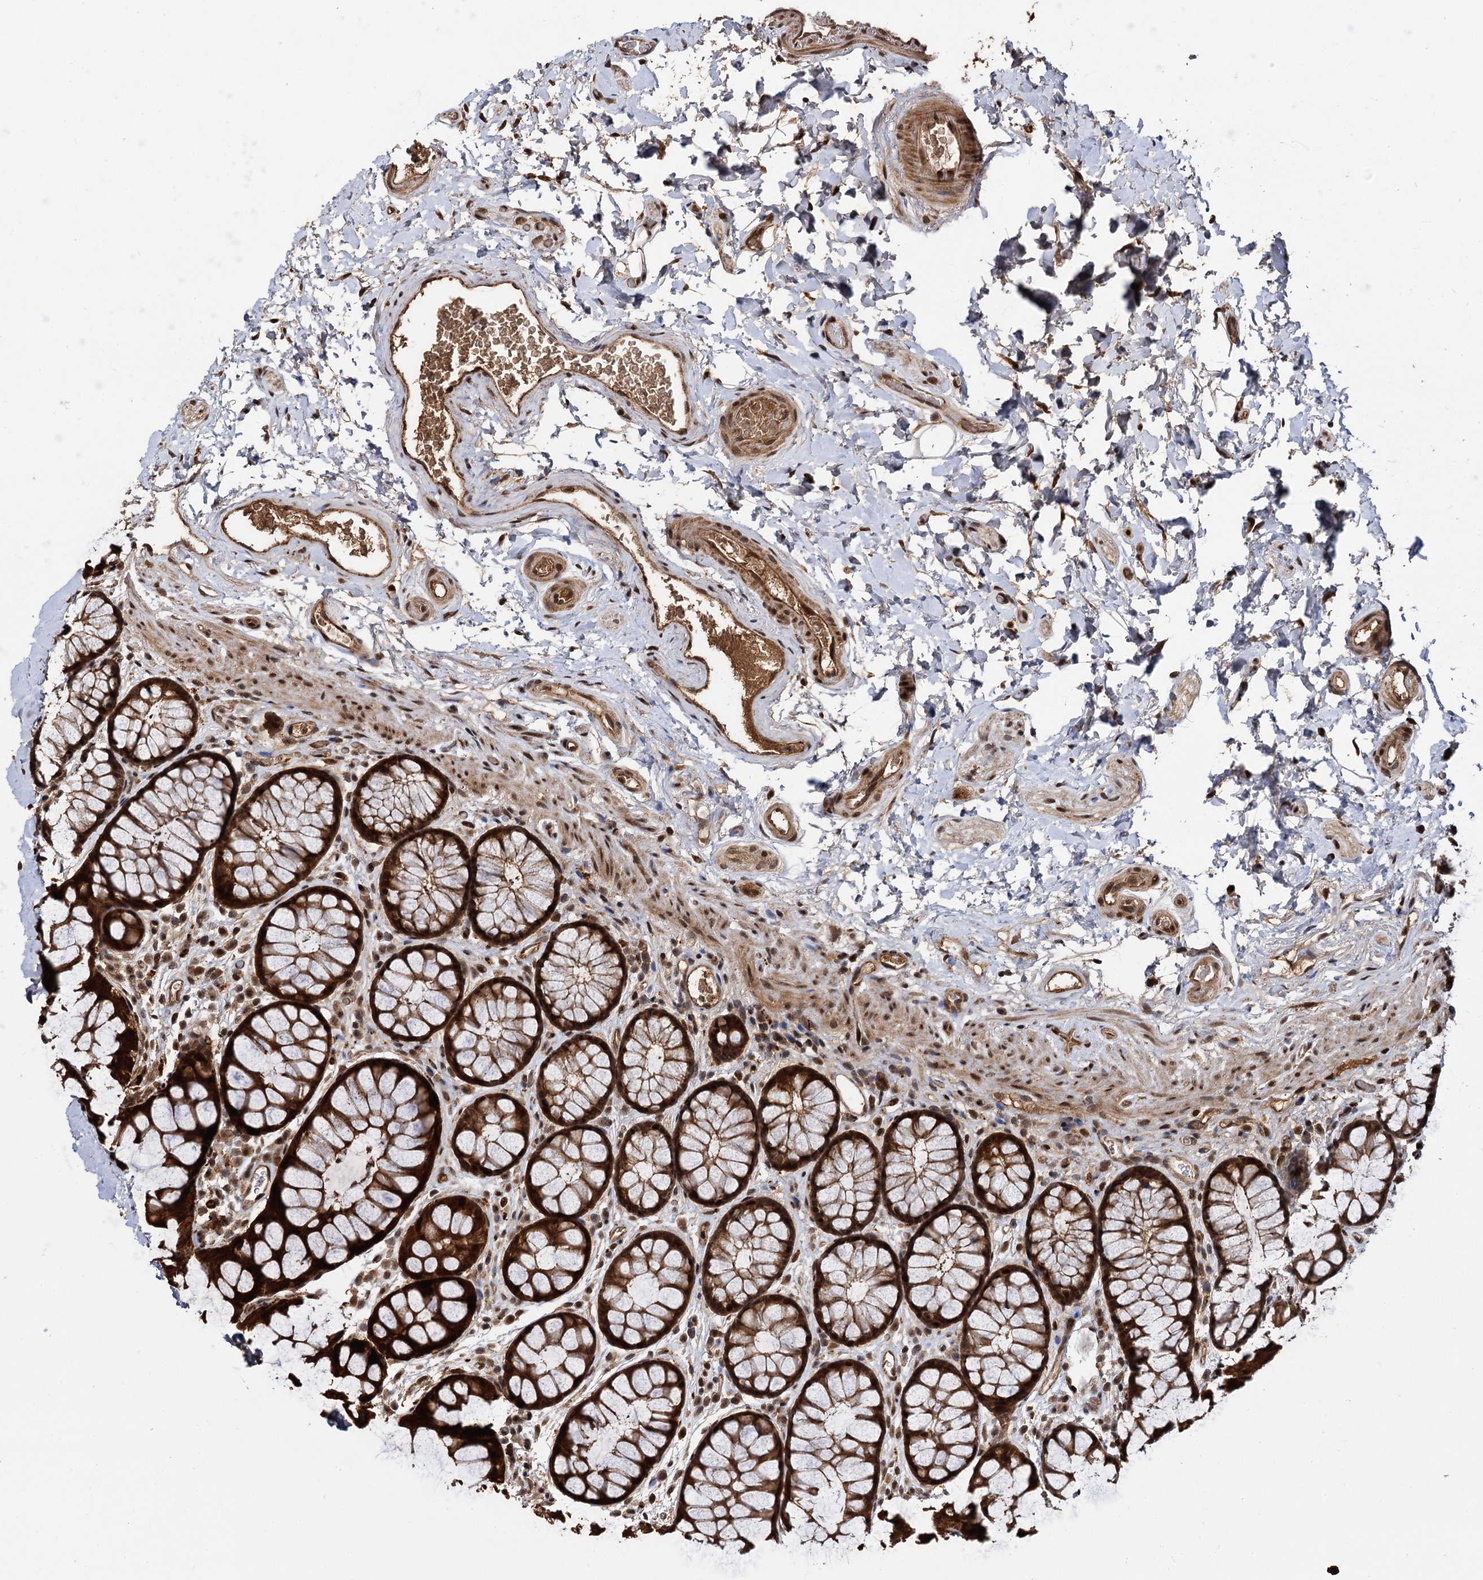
{"staining": {"intensity": "moderate", "quantity": ">75%", "location": "cytoplasmic/membranous,nuclear"}, "tissue": "colon", "cell_type": "Endothelial cells", "image_type": "normal", "snomed": [{"axis": "morphology", "description": "Normal tissue, NOS"}, {"axis": "topography", "description": "Colon"}], "caption": "This is a micrograph of immunohistochemistry (IHC) staining of unremarkable colon, which shows moderate expression in the cytoplasmic/membranous,nuclear of endothelial cells.", "gene": "CEP192", "patient": {"sex": "female", "age": 82}}